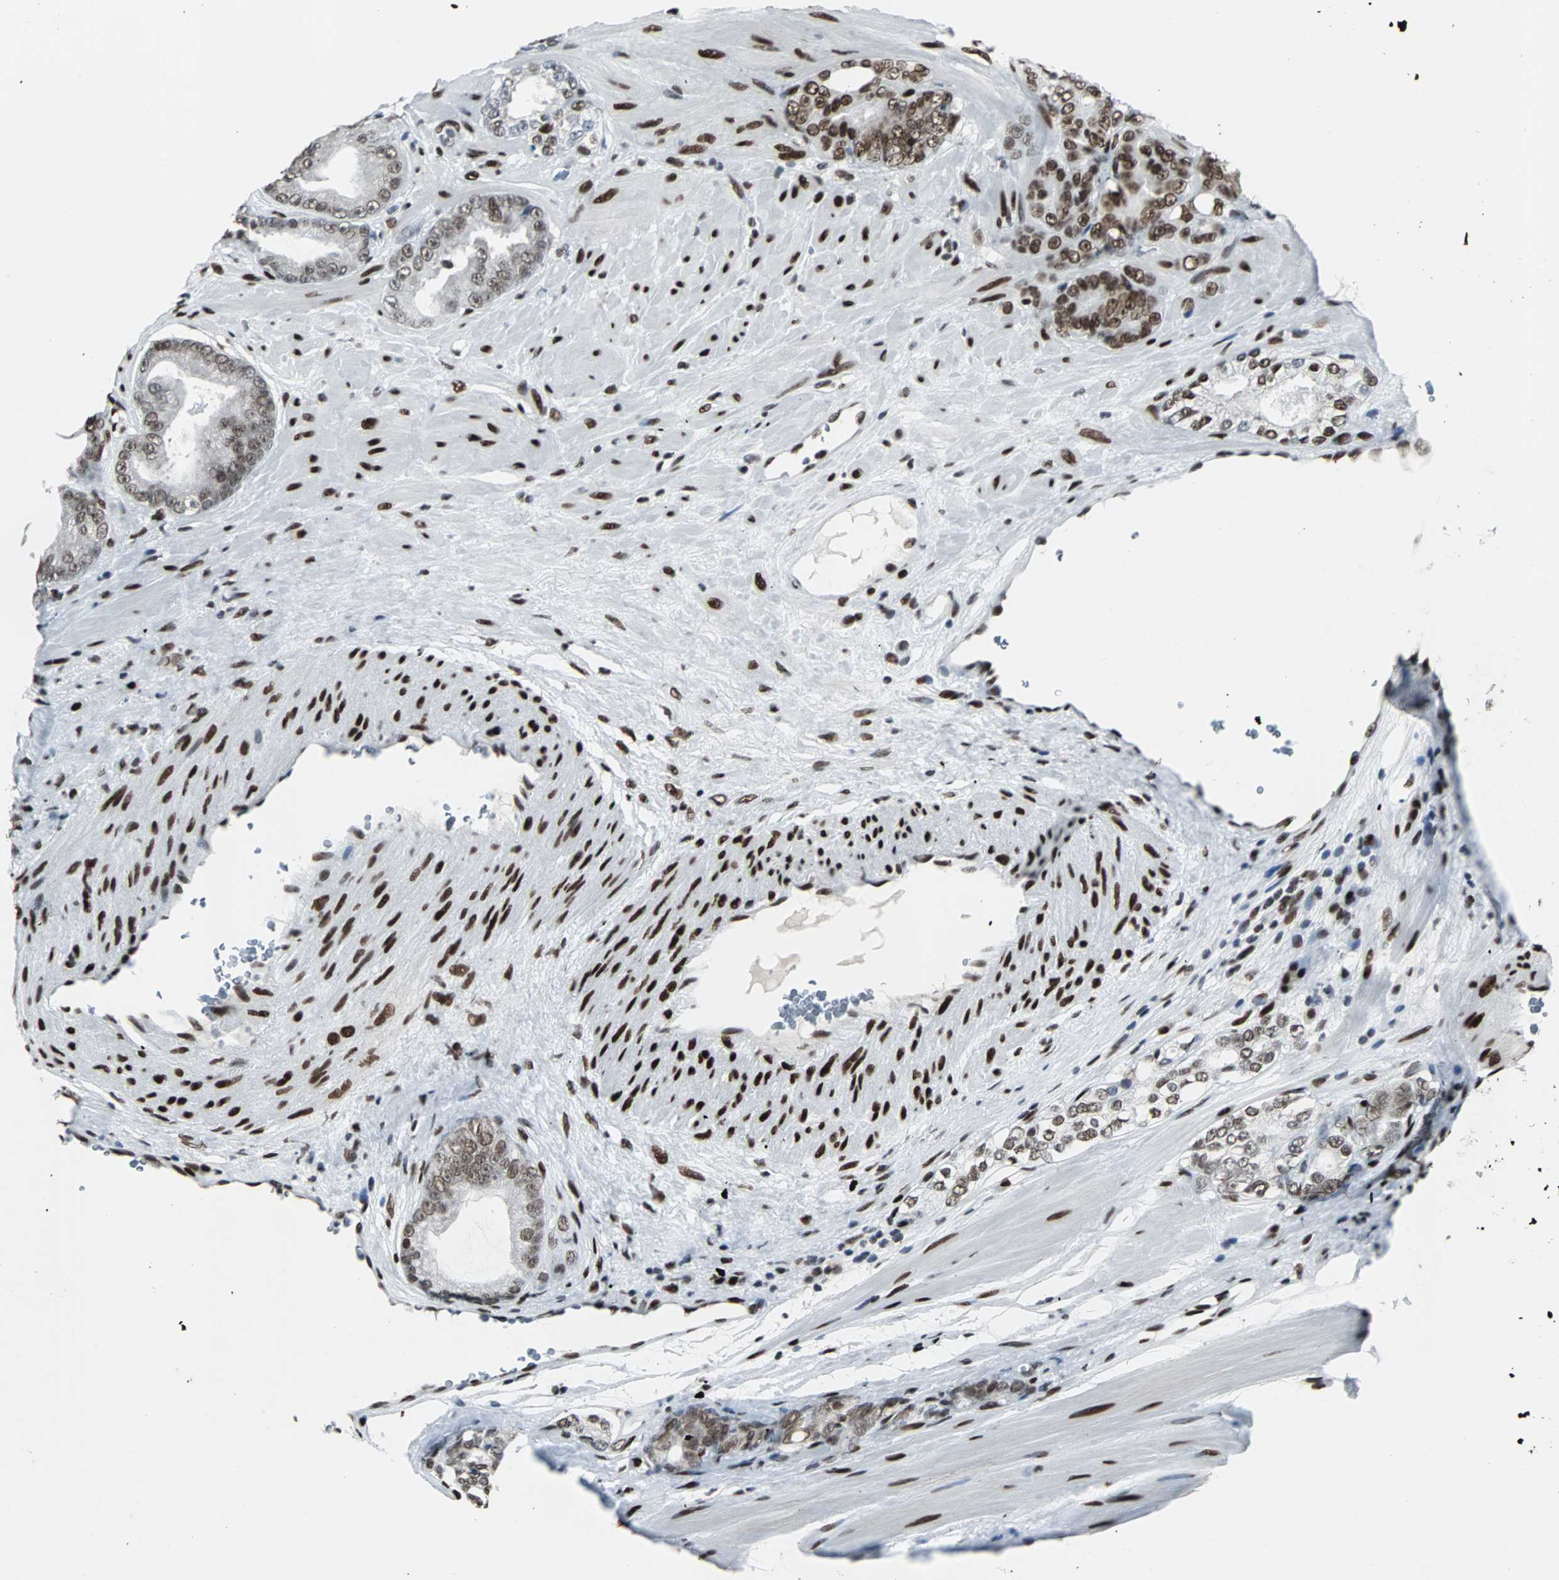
{"staining": {"intensity": "moderate", "quantity": ">75%", "location": "nuclear"}, "tissue": "prostate cancer", "cell_type": "Tumor cells", "image_type": "cancer", "snomed": [{"axis": "morphology", "description": "Adenocarcinoma, Low grade"}, {"axis": "topography", "description": "Prostate"}], "caption": "Immunohistochemical staining of human prostate cancer exhibits medium levels of moderate nuclear positivity in approximately >75% of tumor cells.", "gene": "MEF2D", "patient": {"sex": "male", "age": 58}}